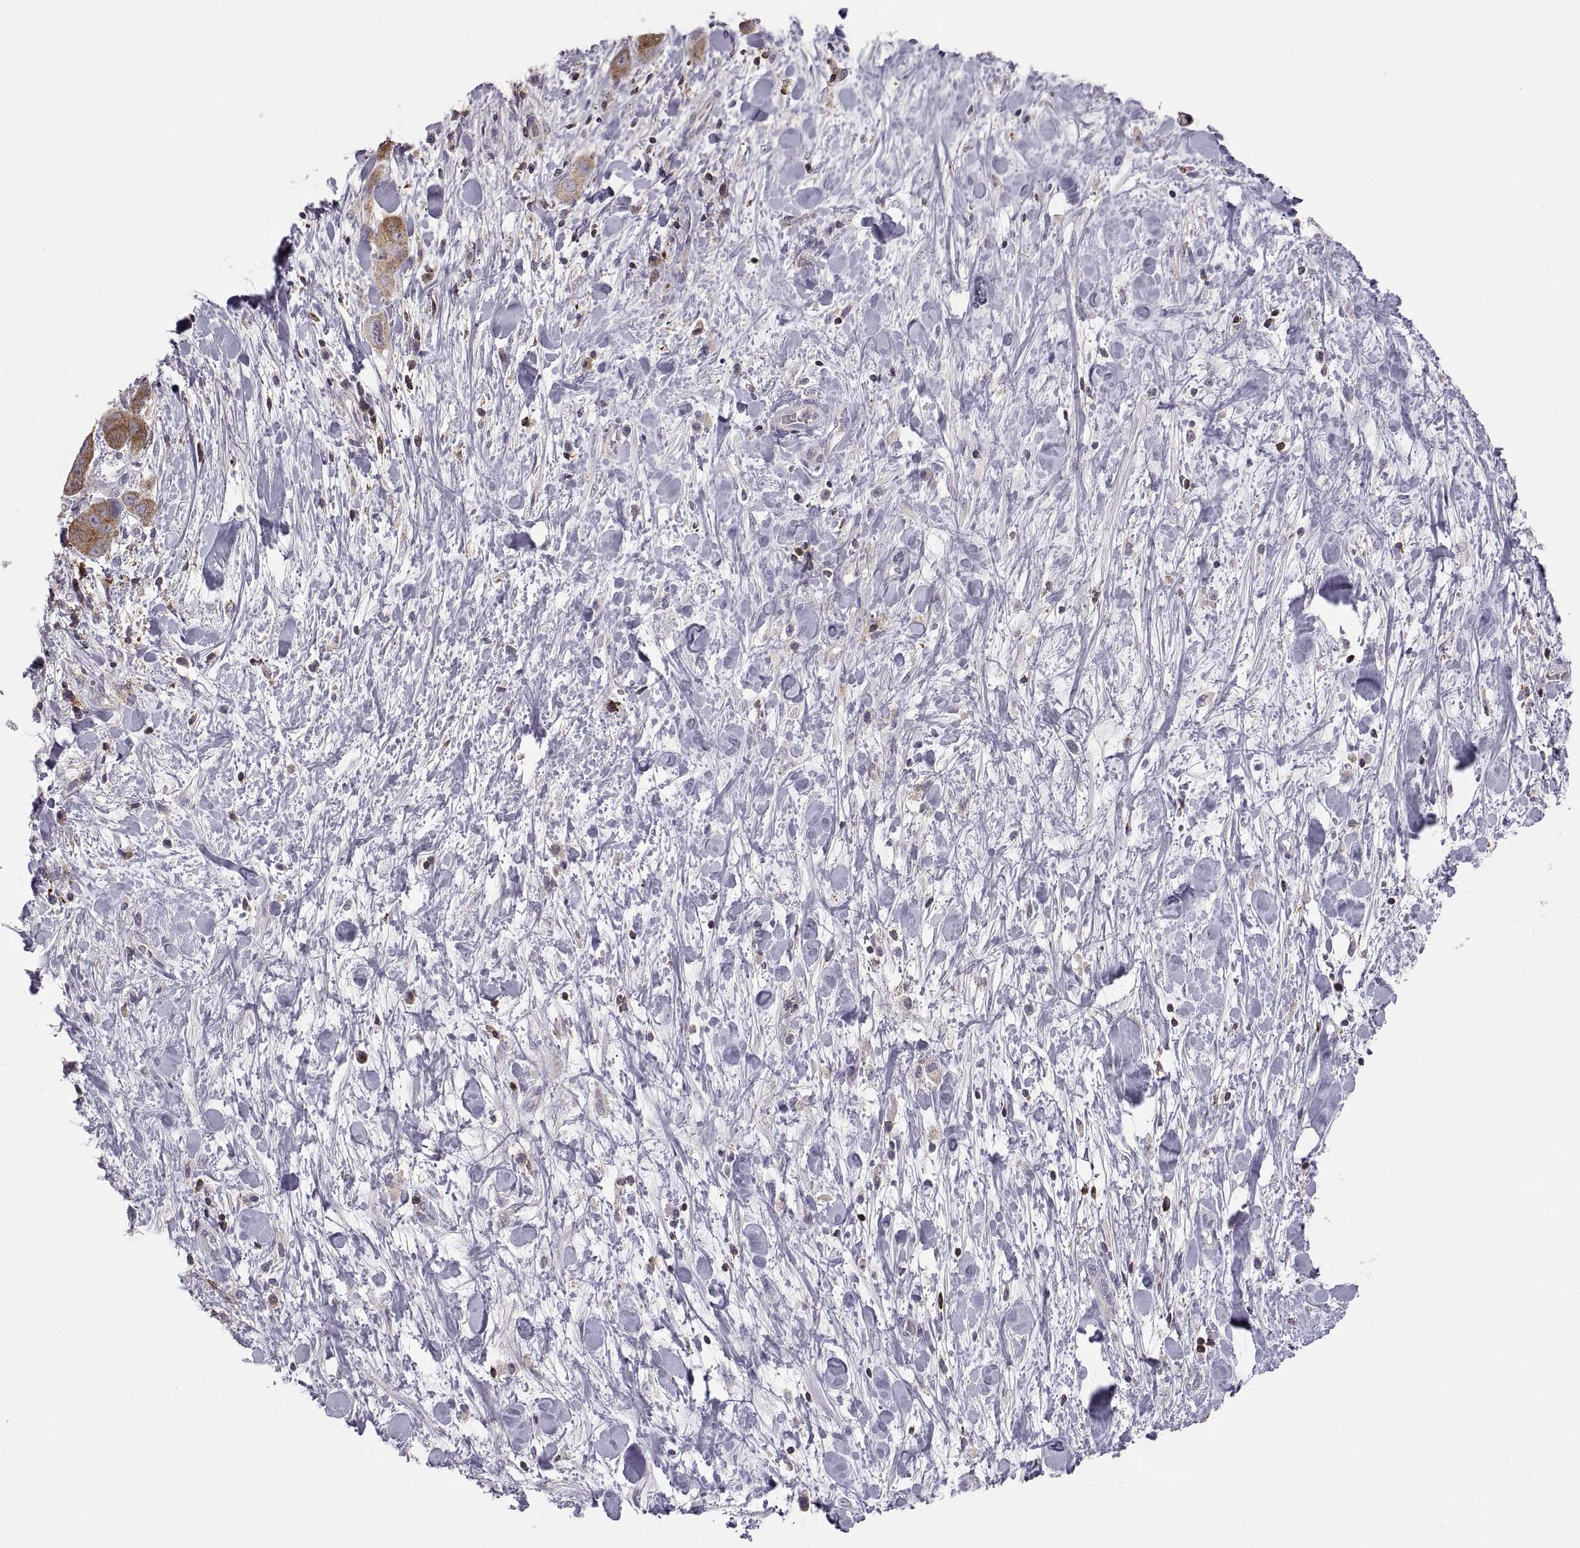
{"staining": {"intensity": "moderate", "quantity": ">75%", "location": "cytoplasmic/membranous"}, "tissue": "liver cancer", "cell_type": "Tumor cells", "image_type": "cancer", "snomed": [{"axis": "morphology", "description": "Cholangiocarcinoma"}, {"axis": "topography", "description": "Liver"}], "caption": "Immunohistochemical staining of human cholangiocarcinoma (liver) exhibits medium levels of moderate cytoplasmic/membranous positivity in about >75% of tumor cells. Immunohistochemistry (ihc) stains the protein in brown and the nuclei are stained blue.", "gene": "EZR", "patient": {"sex": "female", "age": 52}}